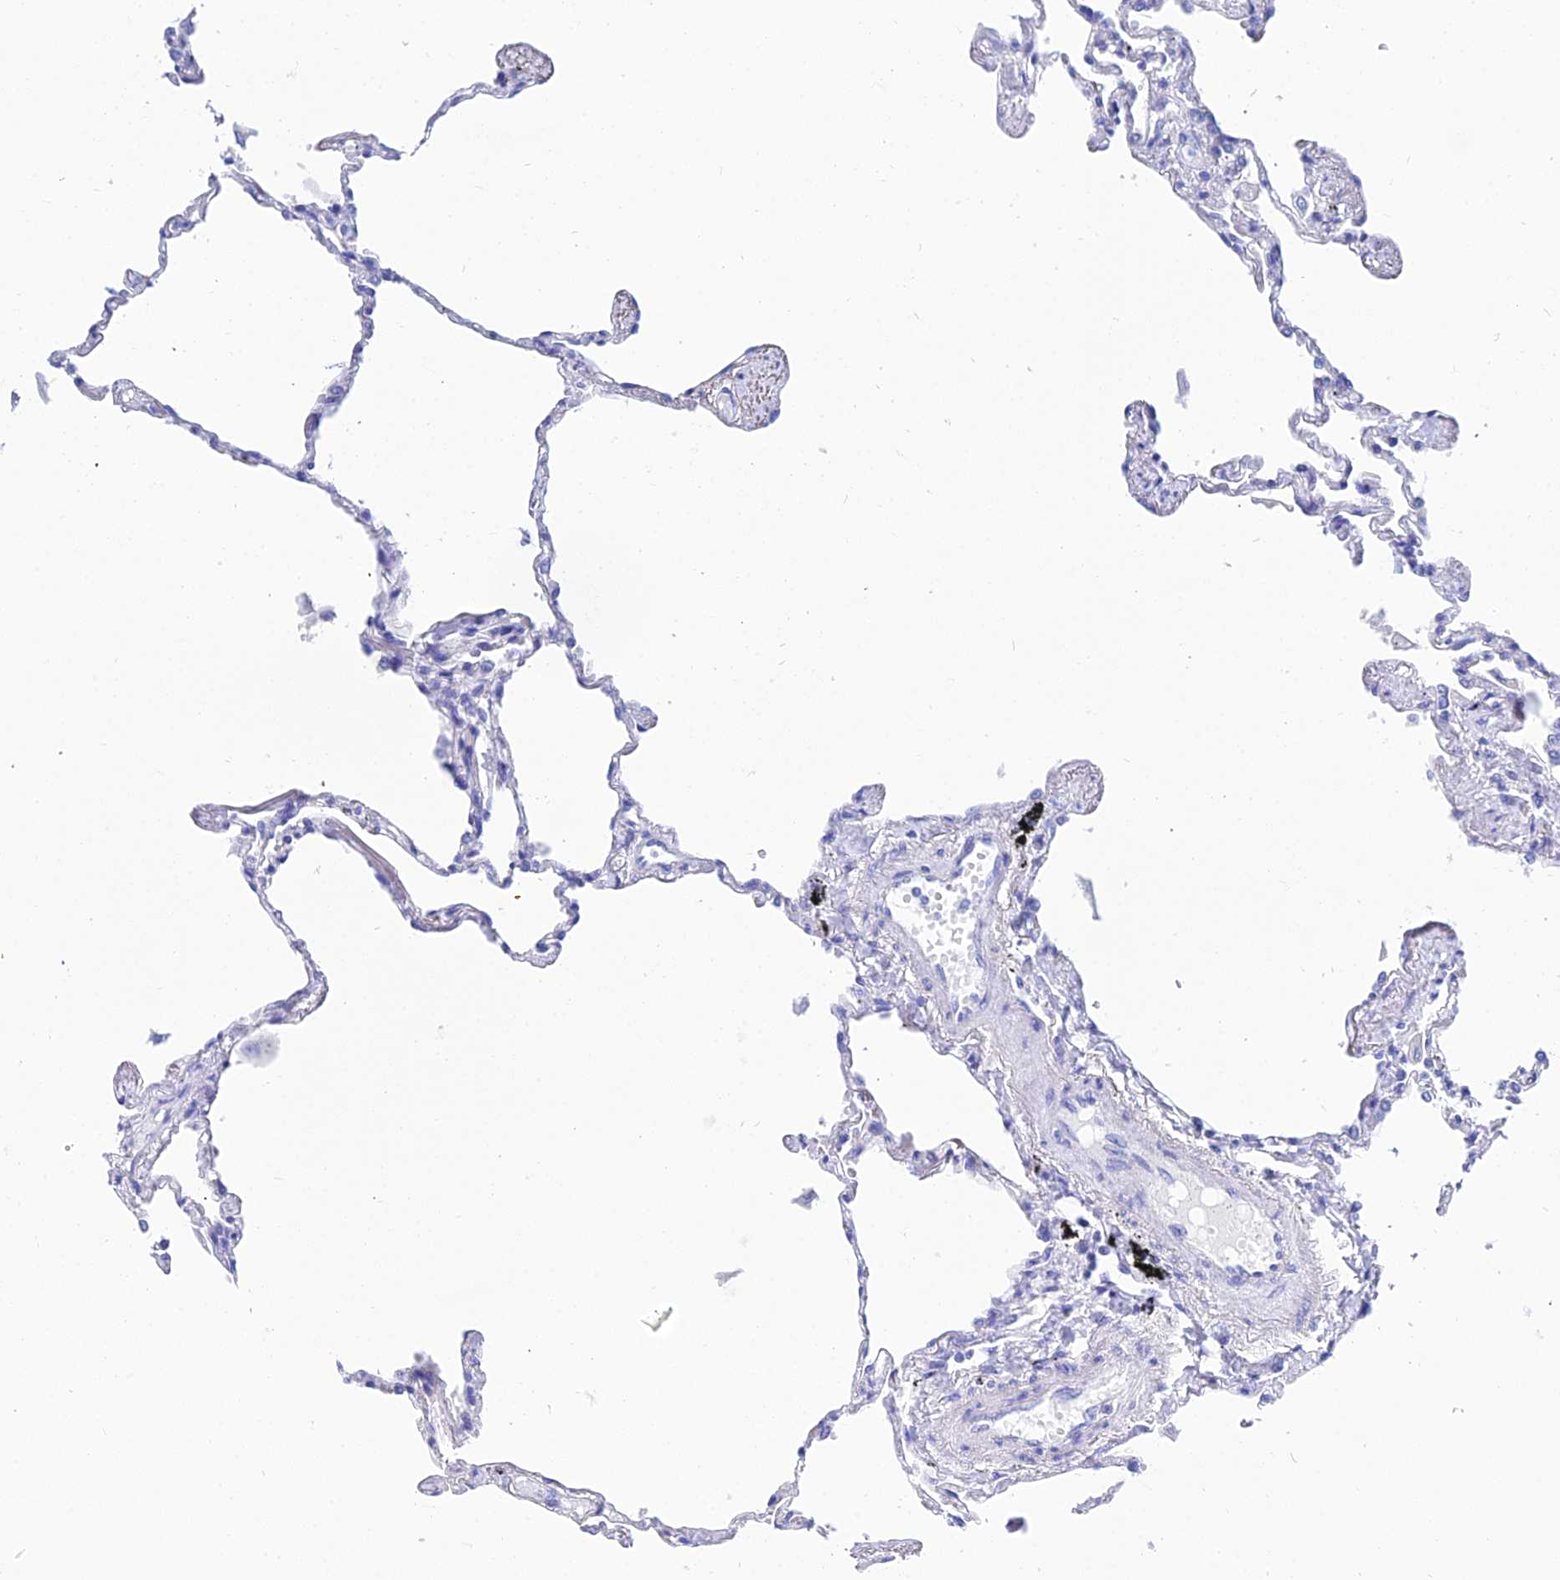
{"staining": {"intensity": "negative", "quantity": "none", "location": "none"}, "tissue": "lung", "cell_type": "Alveolar cells", "image_type": "normal", "snomed": [{"axis": "morphology", "description": "Normal tissue, NOS"}, {"axis": "topography", "description": "Lung"}], "caption": "Protein analysis of normal lung shows no significant positivity in alveolar cells. (Brightfield microscopy of DAB immunohistochemistry (IHC) at high magnification).", "gene": "CEP41", "patient": {"sex": "female", "age": 67}}